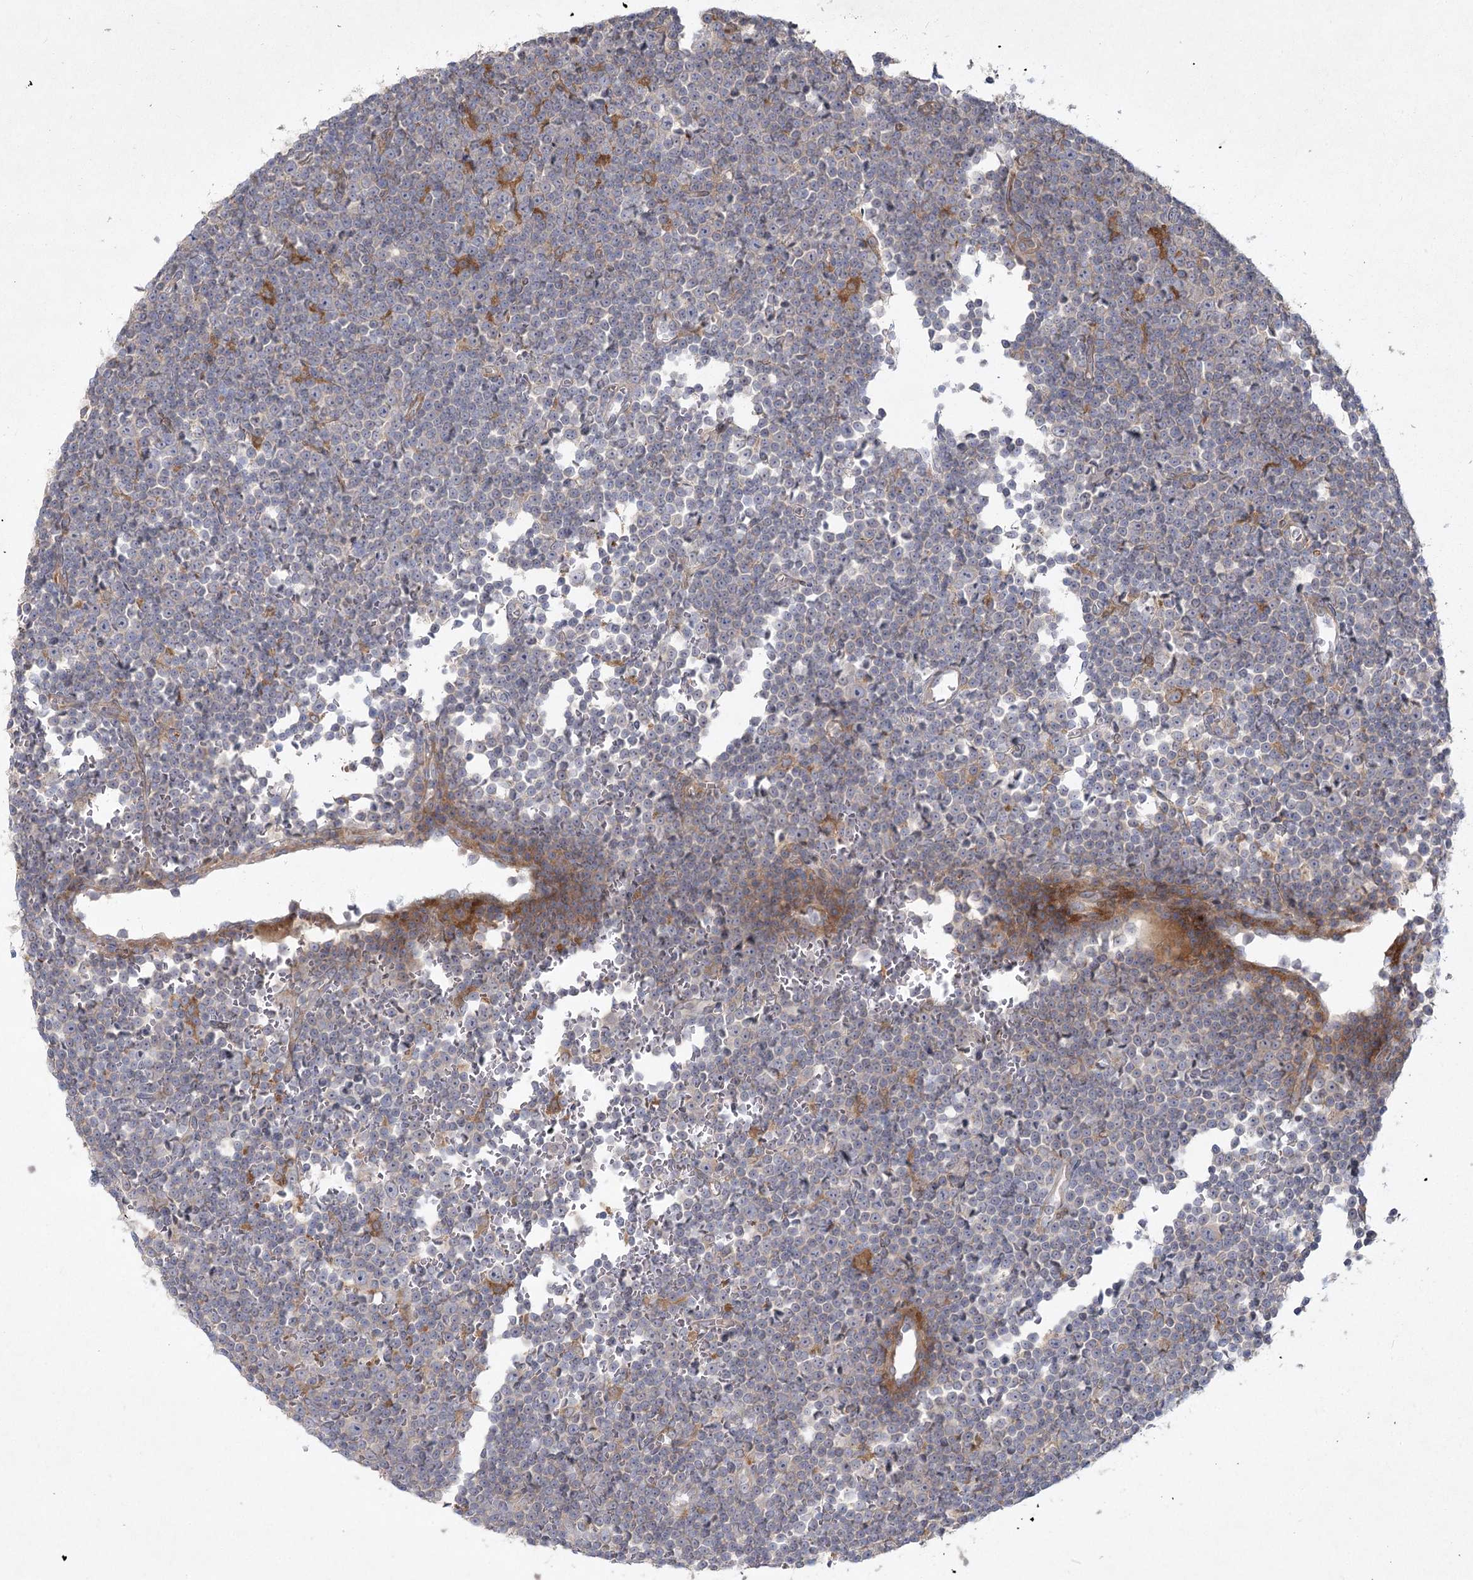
{"staining": {"intensity": "negative", "quantity": "none", "location": "none"}, "tissue": "lymphoma", "cell_type": "Tumor cells", "image_type": "cancer", "snomed": [{"axis": "morphology", "description": "Malignant lymphoma, non-Hodgkin's type, Low grade"}, {"axis": "topography", "description": "Lymph node"}], "caption": "IHC of lymphoma exhibits no expression in tumor cells.", "gene": "FAM110C", "patient": {"sex": "female", "age": 67}}